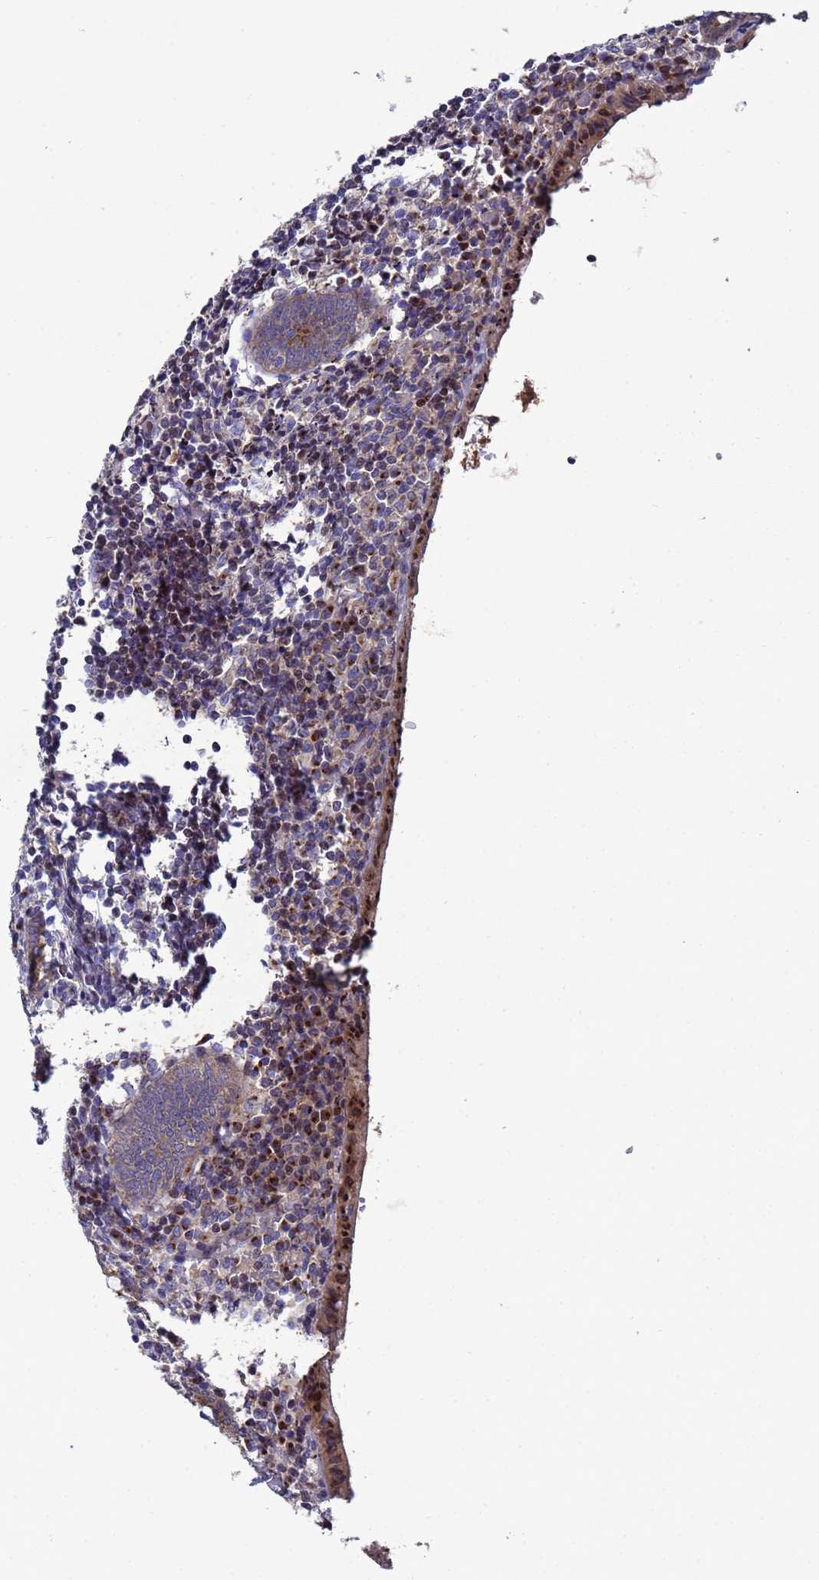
{"staining": {"intensity": "moderate", "quantity": ">75%", "location": "cytoplasmic/membranous"}, "tissue": "appendix", "cell_type": "Glandular cells", "image_type": "normal", "snomed": [{"axis": "morphology", "description": "Normal tissue, NOS"}, {"axis": "topography", "description": "Appendix"}], "caption": "Glandular cells demonstrate medium levels of moderate cytoplasmic/membranous staining in approximately >75% of cells in unremarkable human appendix.", "gene": "NSUN6", "patient": {"sex": "female", "age": 17}}